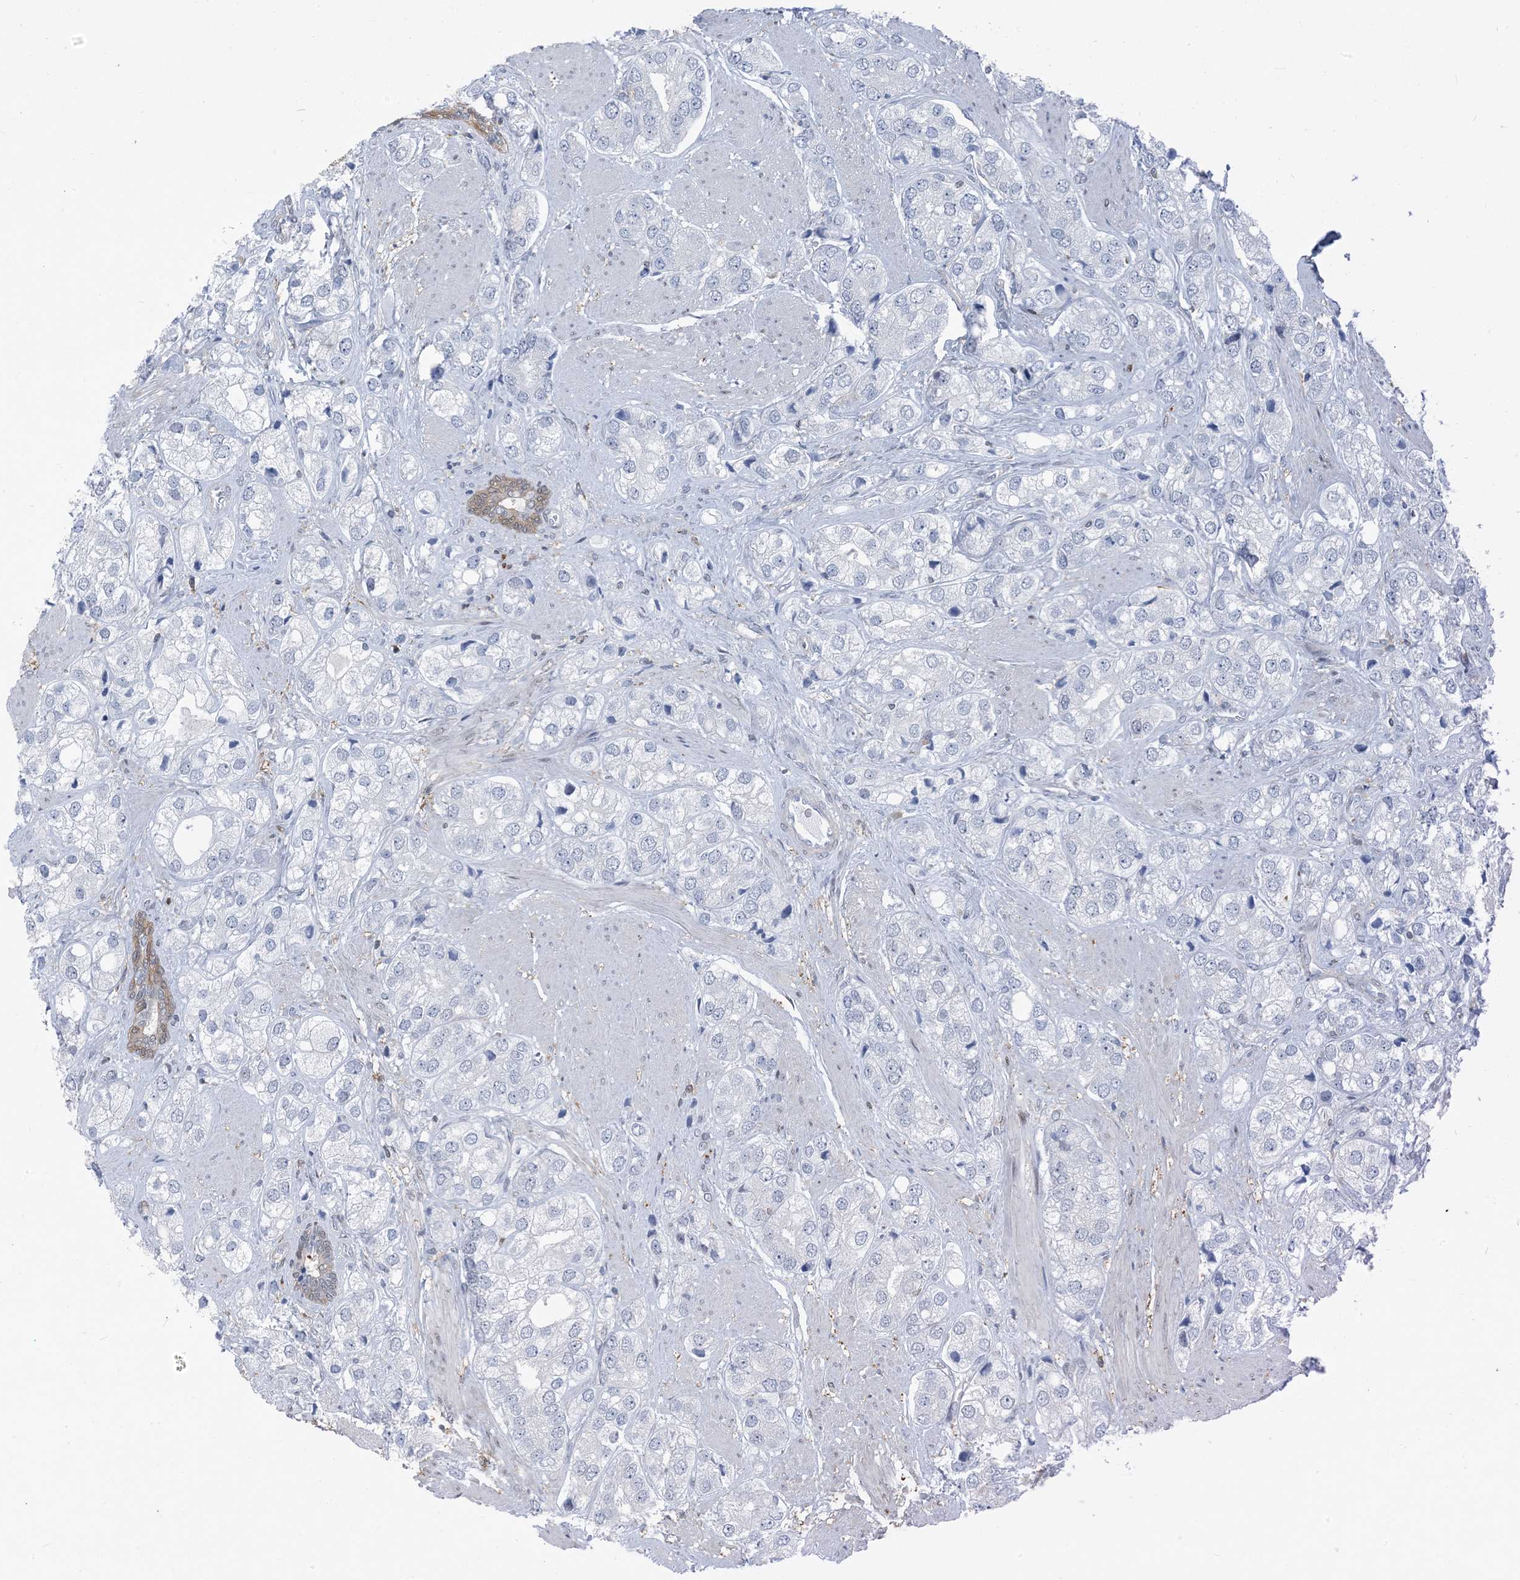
{"staining": {"intensity": "negative", "quantity": "none", "location": "none"}, "tissue": "prostate cancer", "cell_type": "Tumor cells", "image_type": "cancer", "snomed": [{"axis": "morphology", "description": "Adenocarcinoma, High grade"}, {"axis": "topography", "description": "Prostate"}], "caption": "High power microscopy image of an immunohistochemistry image of prostate cancer (adenocarcinoma (high-grade)), revealing no significant positivity in tumor cells.", "gene": "ZC3H12A", "patient": {"sex": "male", "age": 50}}